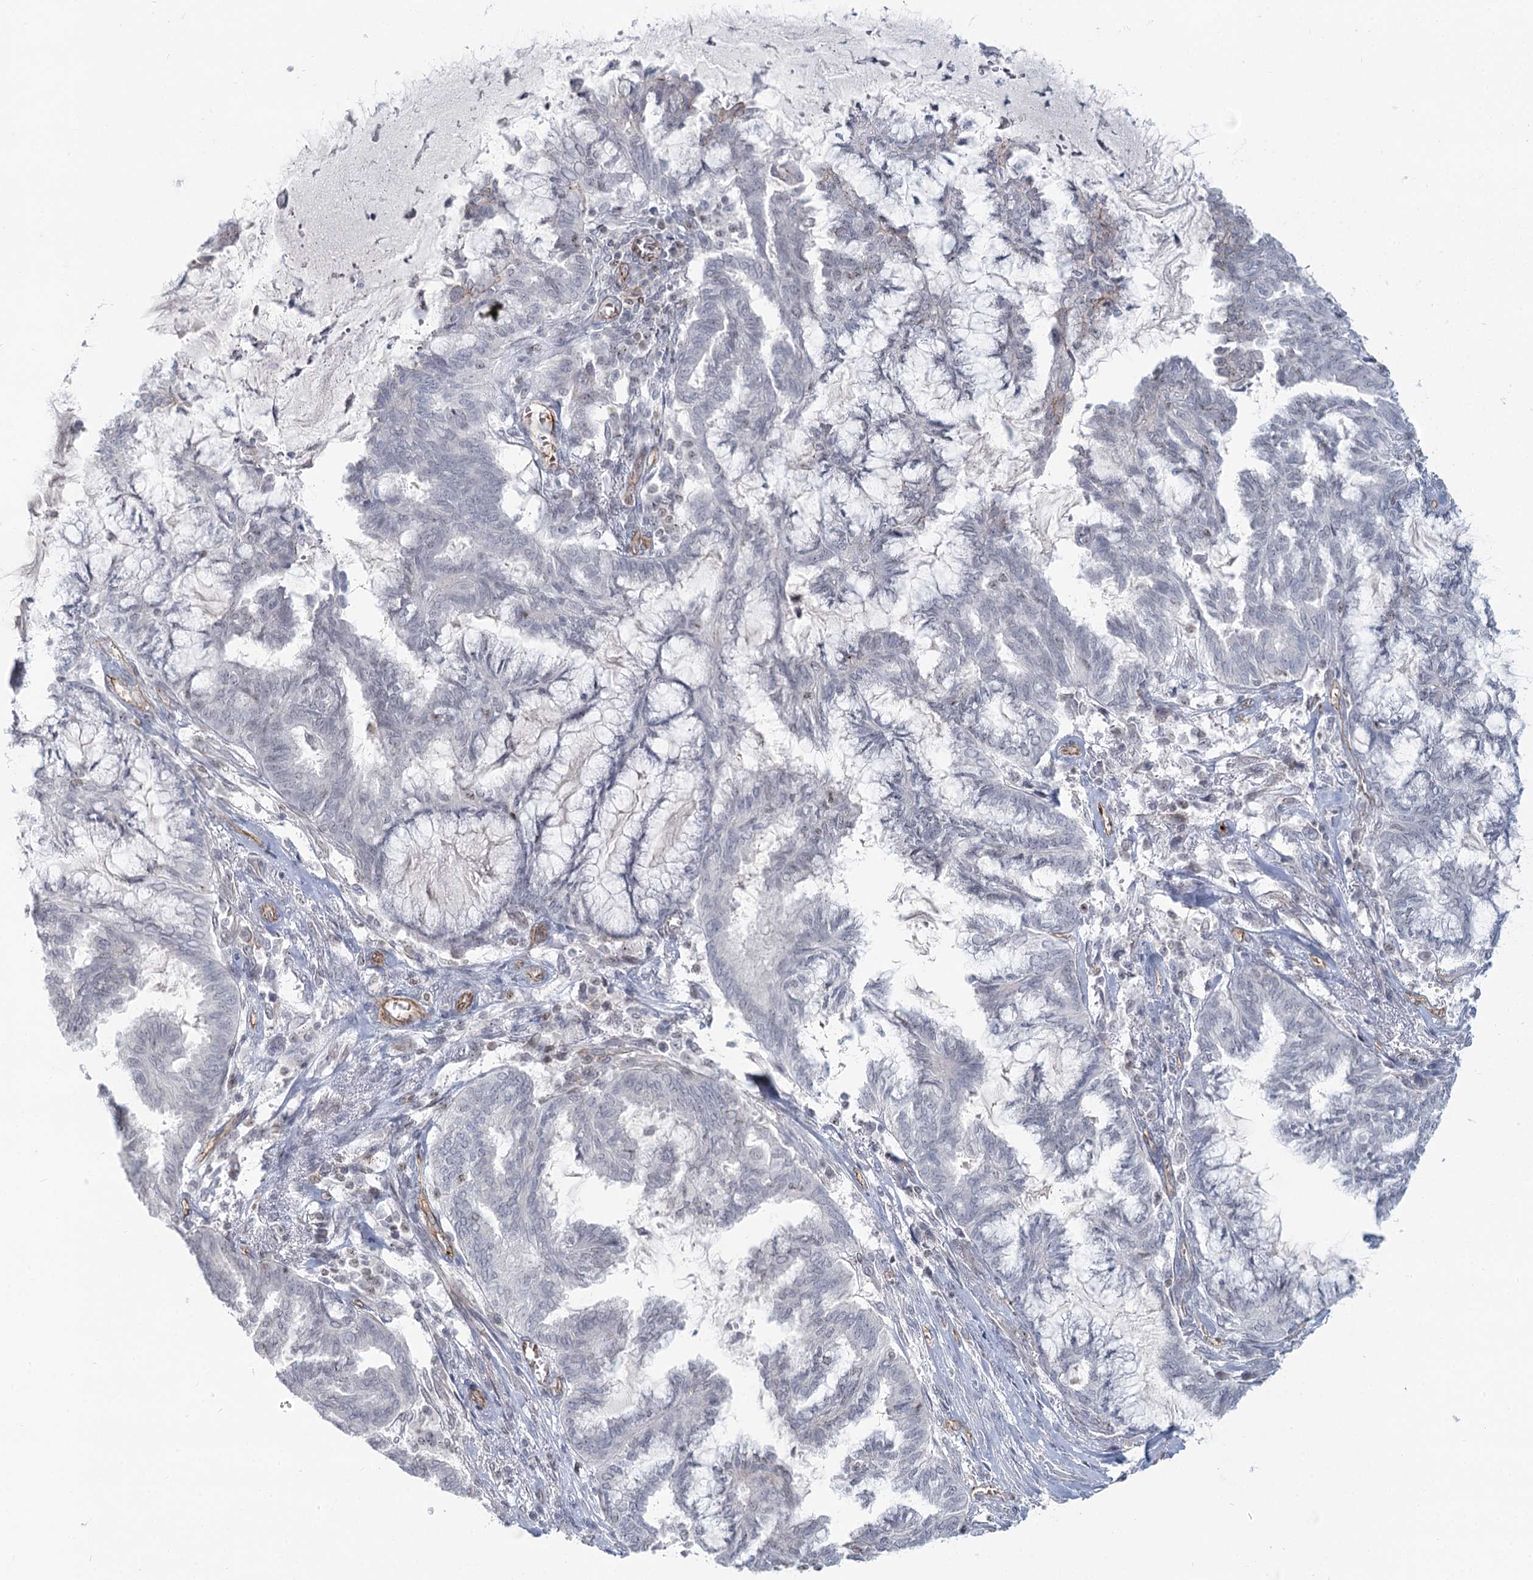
{"staining": {"intensity": "negative", "quantity": "none", "location": "none"}, "tissue": "endometrial cancer", "cell_type": "Tumor cells", "image_type": "cancer", "snomed": [{"axis": "morphology", "description": "Adenocarcinoma, NOS"}, {"axis": "topography", "description": "Endometrium"}], "caption": "Immunohistochemistry micrograph of neoplastic tissue: endometrial cancer (adenocarcinoma) stained with DAB demonstrates no significant protein staining in tumor cells. (DAB (3,3'-diaminobenzidine) IHC with hematoxylin counter stain).", "gene": "ZFYVE28", "patient": {"sex": "female", "age": 86}}